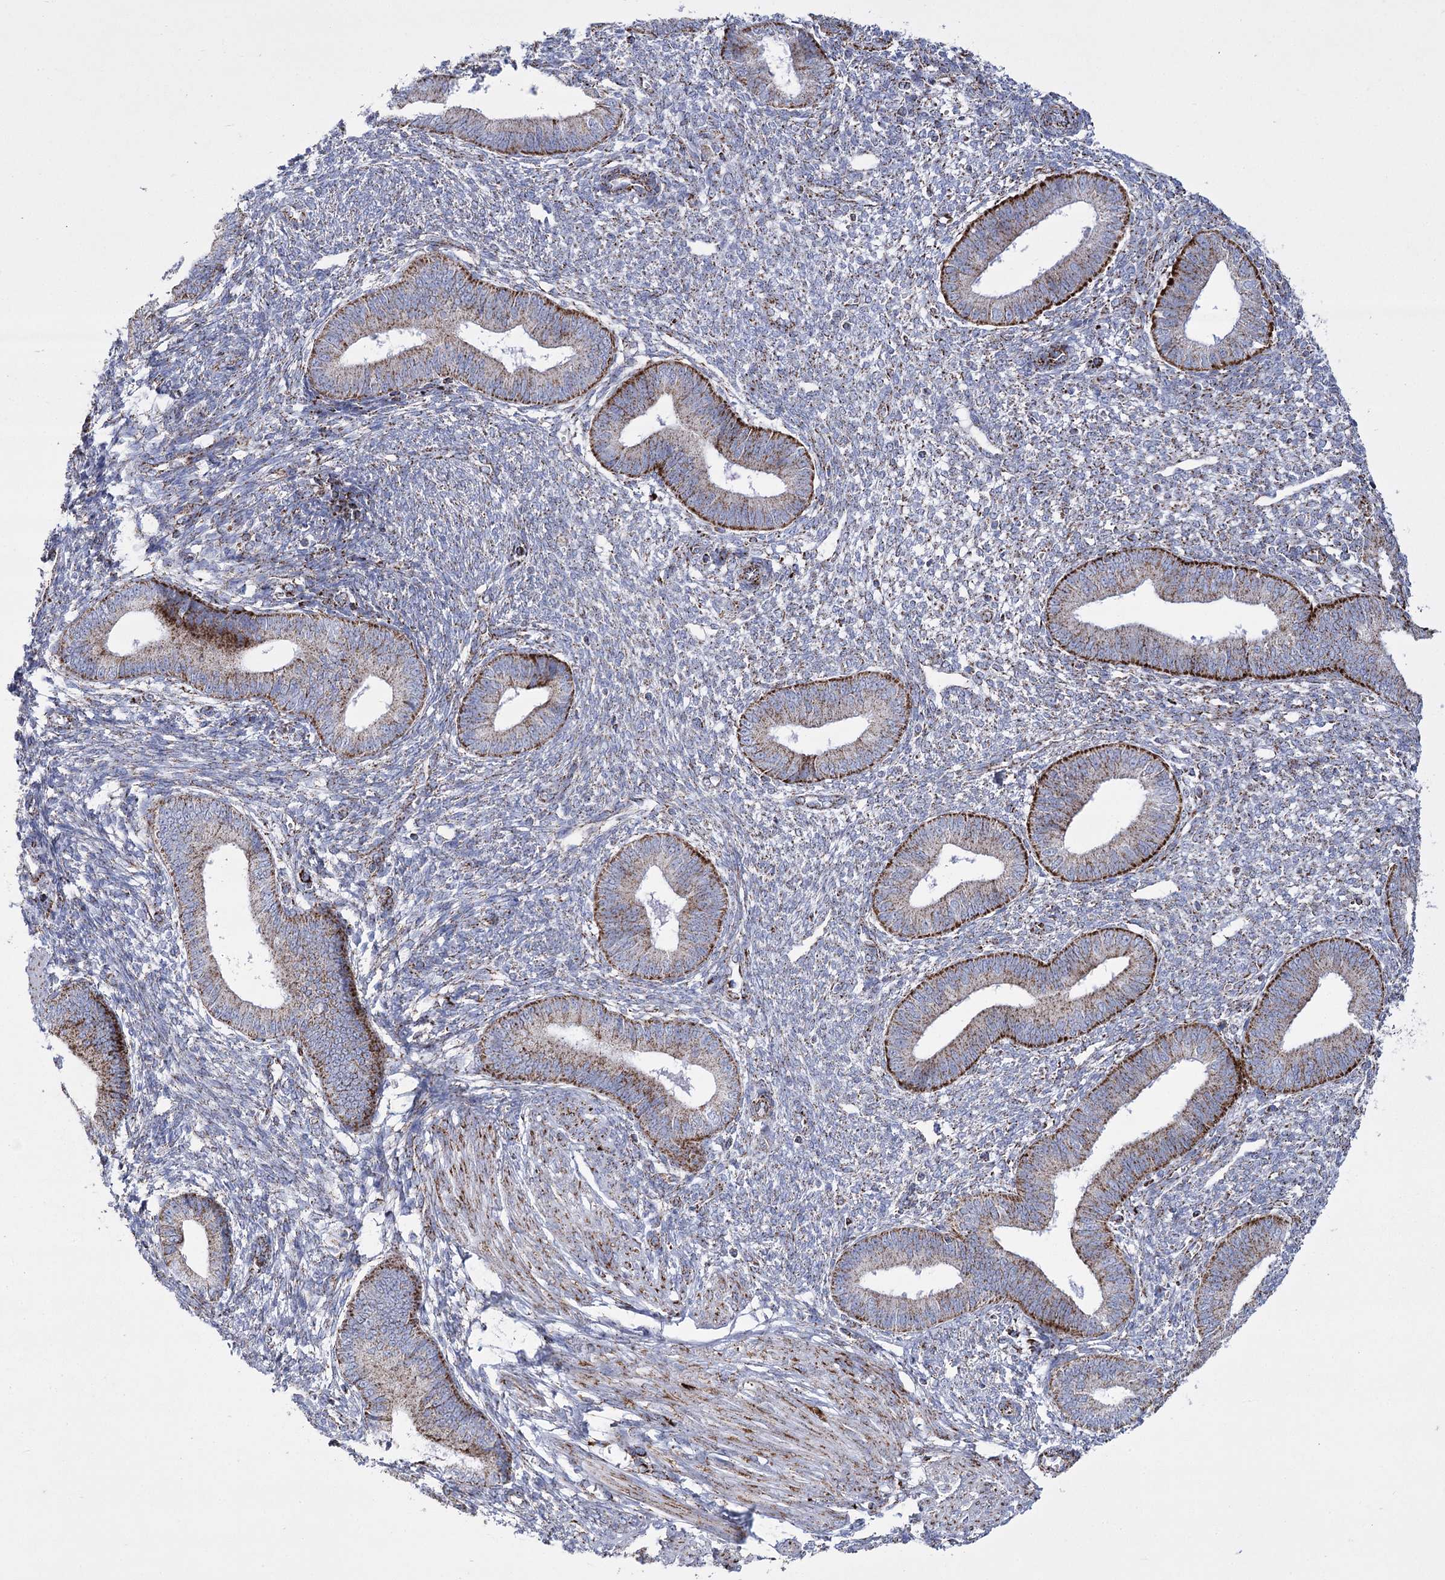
{"staining": {"intensity": "weak", "quantity": "25%-75%", "location": "cytoplasmic/membranous"}, "tissue": "endometrium", "cell_type": "Cells in endometrial stroma", "image_type": "normal", "snomed": [{"axis": "morphology", "description": "Normal tissue, NOS"}, {"axis": "topography", "description": "Endometrium"}], "caption": "Immunohistochemistry (IHC) micrograph of unremarkable endometrium stained for a protein (brown), which shows low levels of weak cytoplasmic/membranous staining in approximately 25%-75% of cells in endometrial stroma.", "gene": "PDHB", "patient": {"sex": "female", "age": 46}}